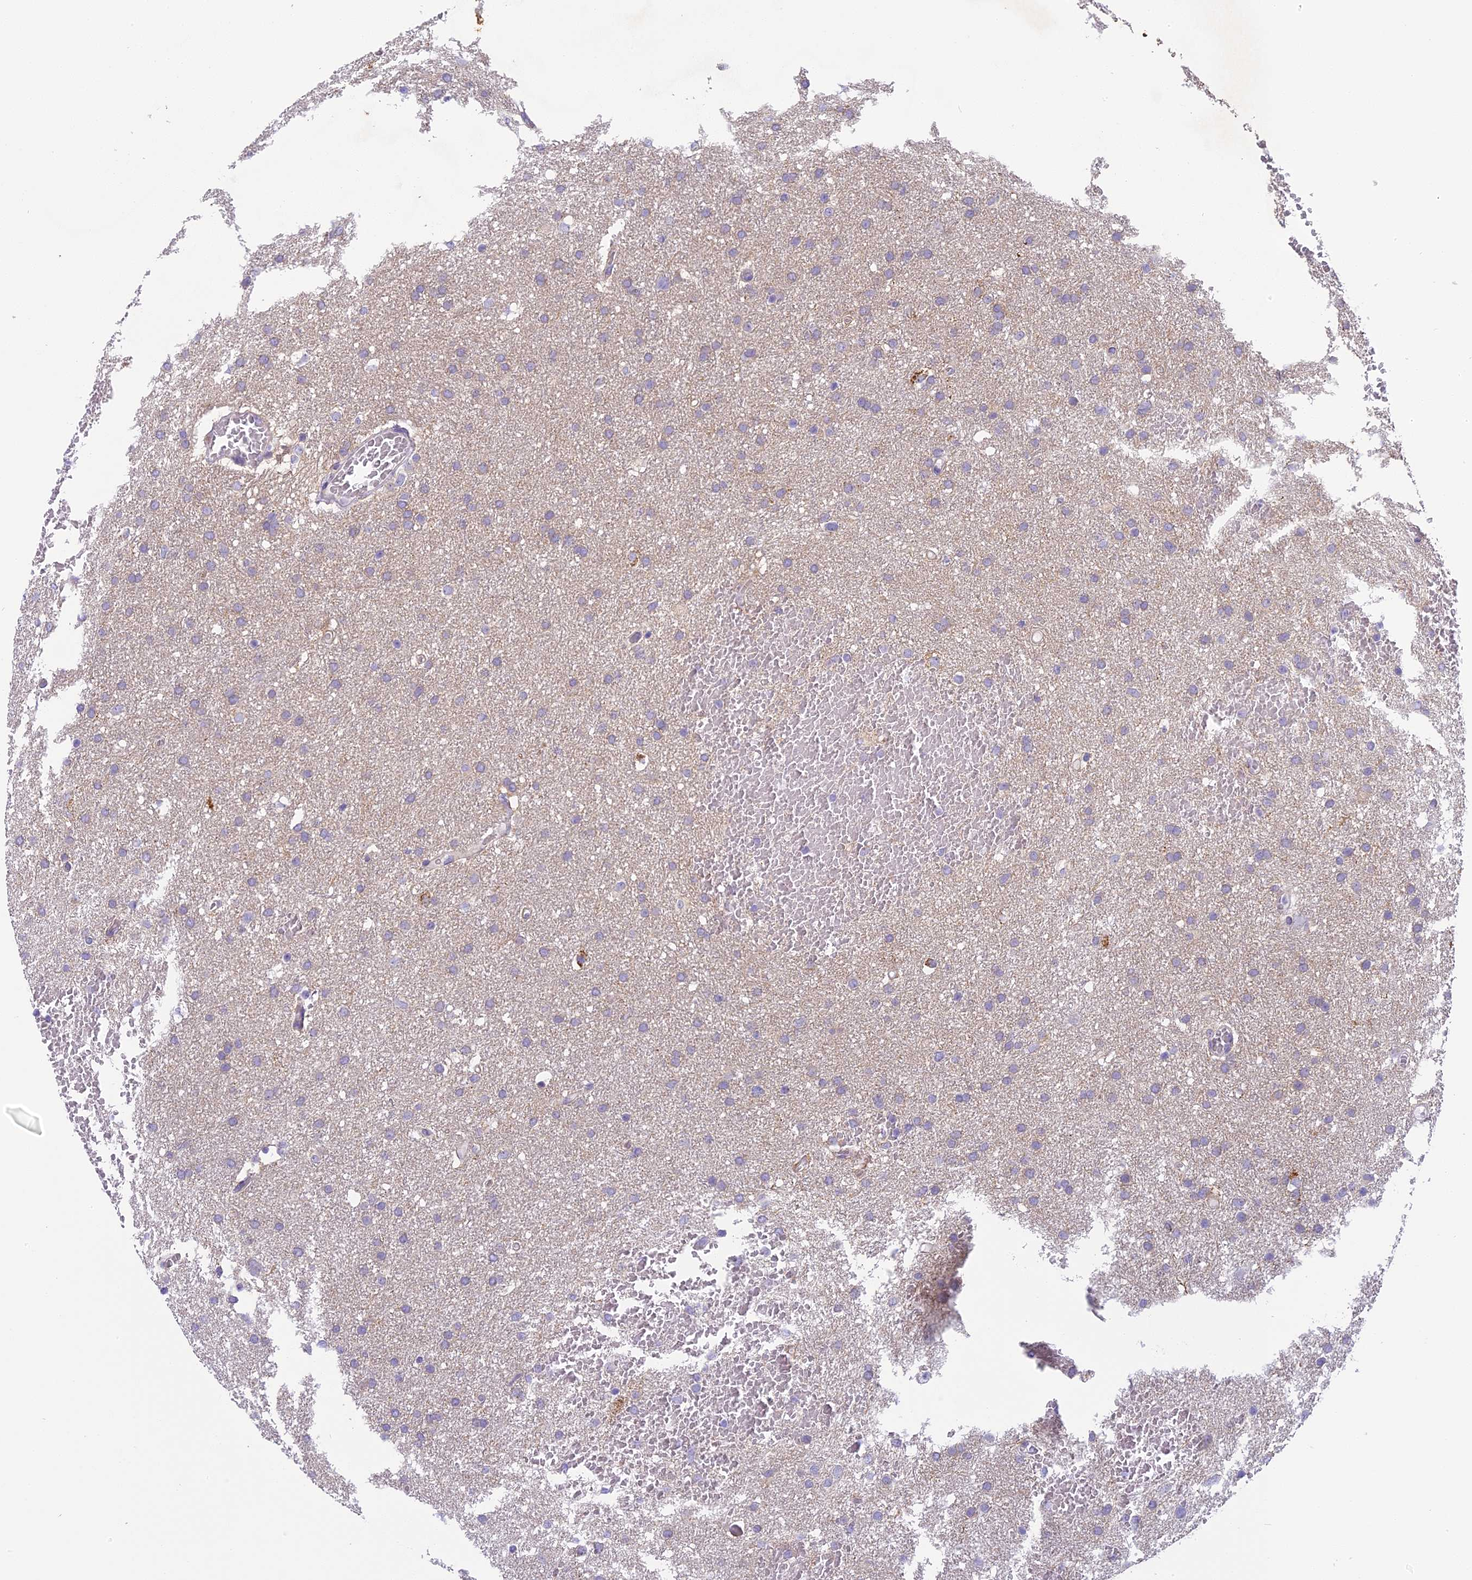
{"staining": {"intensity": "negative", "quantity": "none", "location": "none"}, "tissue": "glioma", "cell_type": "Tumor cells", "image_type": "cancer", "snomed": [{"axis": "morphology", "description": "Glioma, malignant, High grade"}, {"axis": "topography", "description": "Cerebral cortex"}], "caption": "Malignant glioma (high-grade) was stained to show a protein in brown. There is no significant expression in tumor cells. The staining was performed using DAB (3,3'-diaminobenzidine) to visualize the protein expression in brown, while the nuclei were stained in blue with hematoxylin (Magnification: 20x).", "gene": "ARHGEF37", "patient": {"sex": "female", "age": 36}}